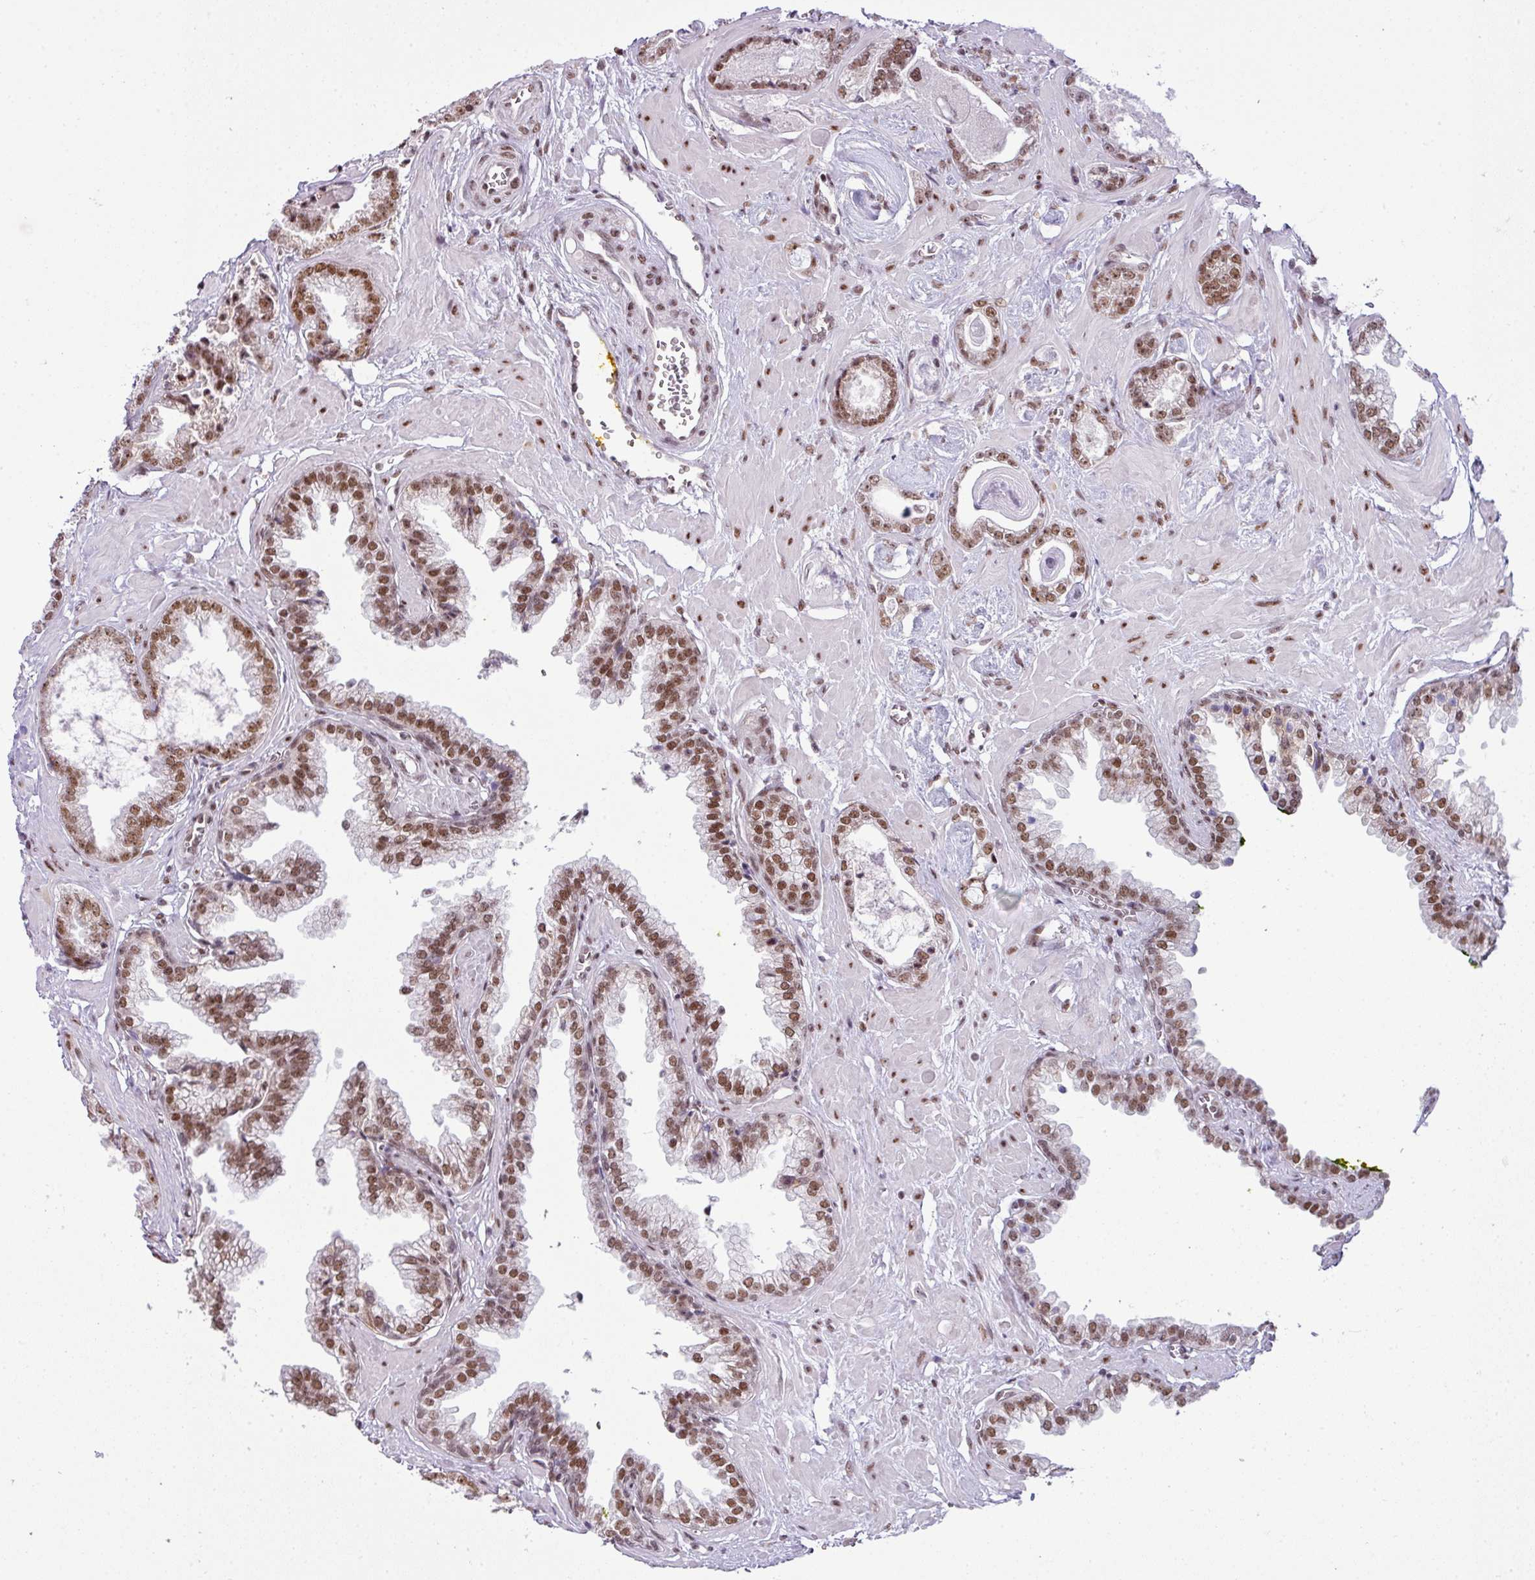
{"staining": {"intensity": "moderate", "quantity": ">75%", "location": "nuclear"}, "tissue": "prostate cancer", "cell_type": "Tumor cells", "image_type": "cancer", "snomed": [{"axis": "morphology", "description": "Adenocarcinoma, Low grade"}, {"axis": "topography", "description": "Prostate"}], "caption": "Immunohistochemistry (IHC) staining of adenocarcinoma (low-grade) (prostate), which demonstrates medium levels of moderate nuclear staining in approximately >75% of tumor cells indicating moderate nuclear protein positivity. The staining was performed using DAB (3,3'-diaminobenzidine) (brown) for protein detection and nuclei were counterstained in hematoxylin (blue).", "gene": "ARL6IP4", "patient": {"sex": "male", "age": 60}}